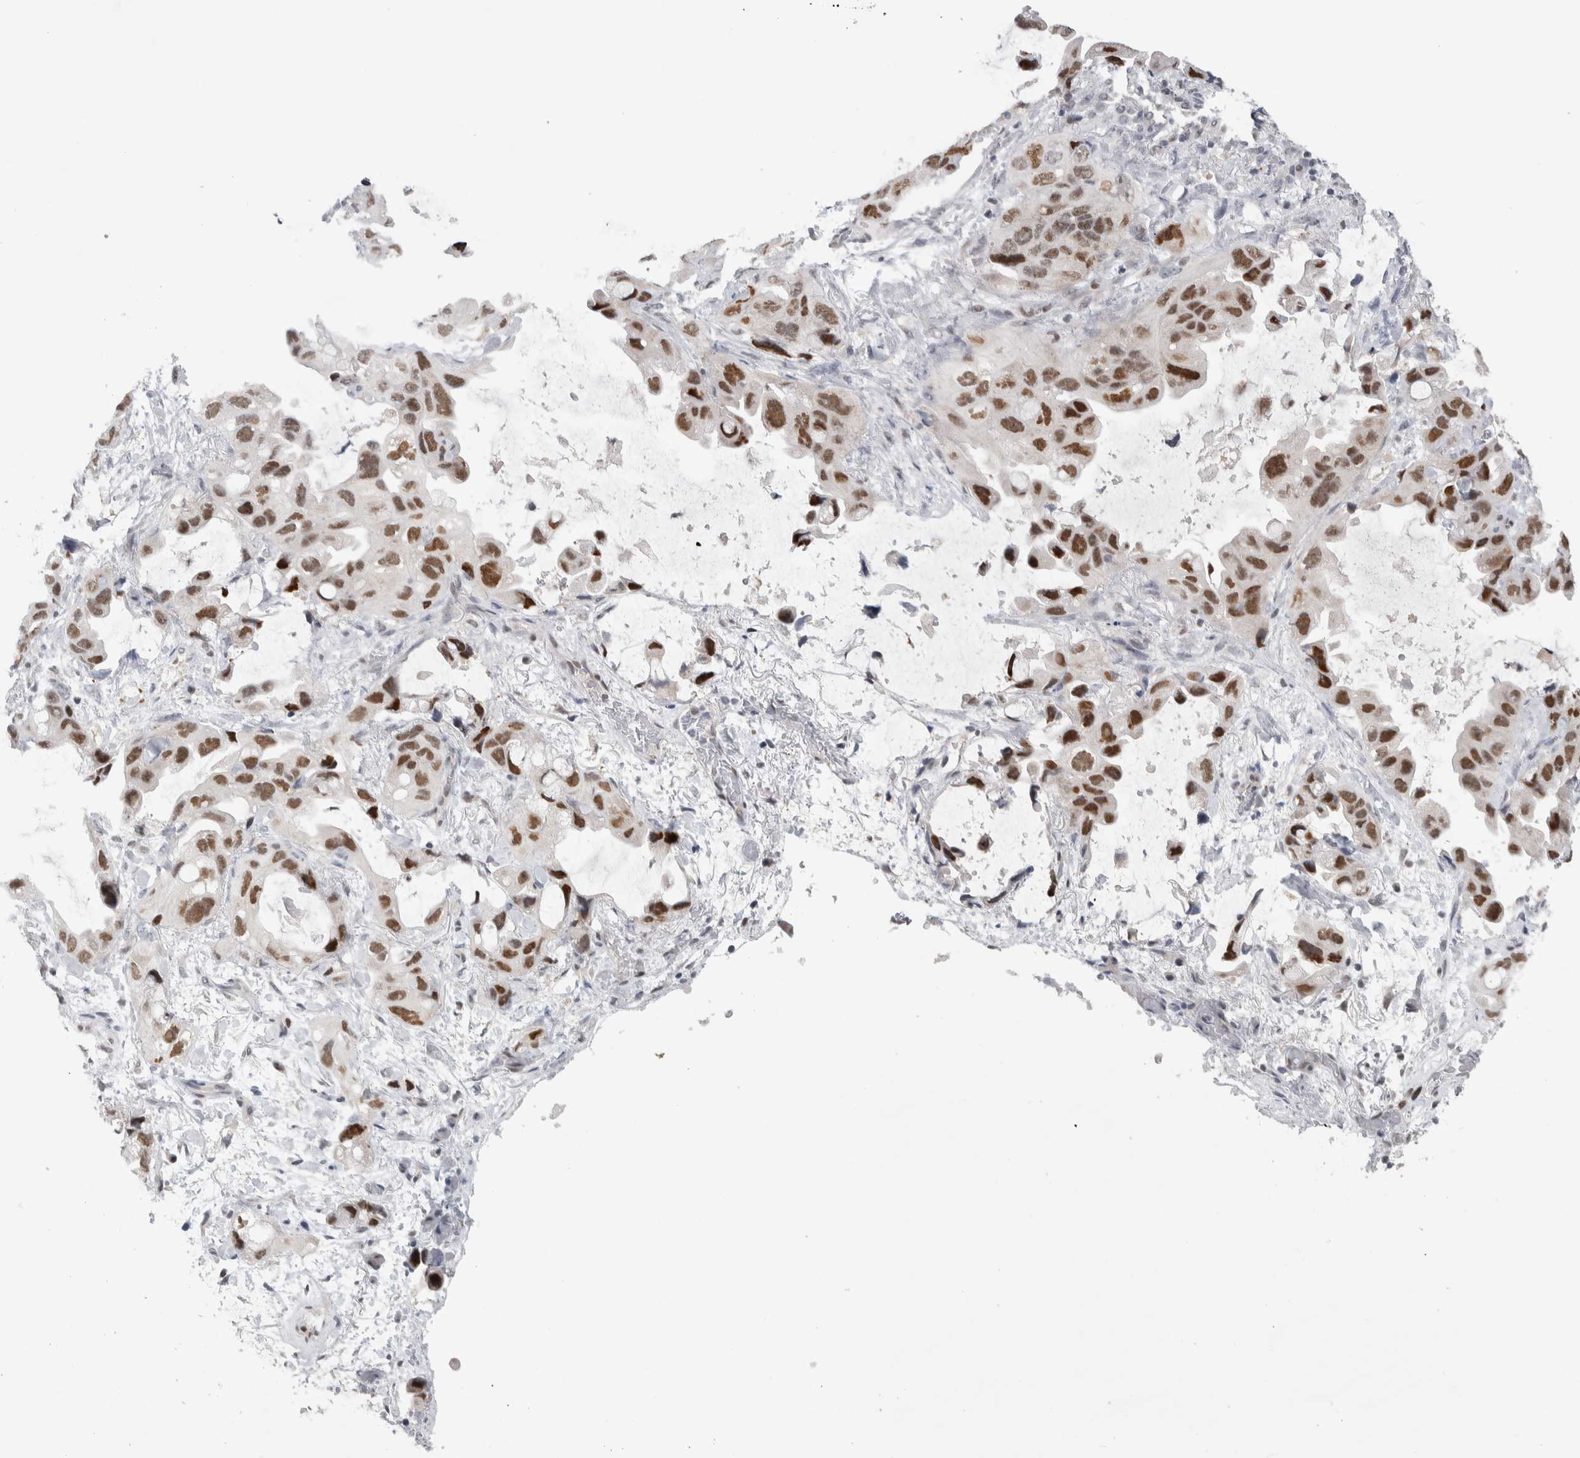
{"staining": {"intensity": "strong", "quantity": ">75%", "location": "nuclear"}, "tissue": "lung cancer", "cell_type": "Tumor cells", "image_type": "cancer", "snomed": [{"axis": "morphology", "description": "Squamous cell carcinoma, NOS"}, {"axis": "topography", "description": "Lung"}], "caption": "Immunohistochemical staining of human lung cancer (squamous cell carcinoma) reveals high levels of strong nuclear expression in approximately >75% of tumor cells.", "gene": "HEXIM2", "patient": {"sex": "female", "age": 73}}